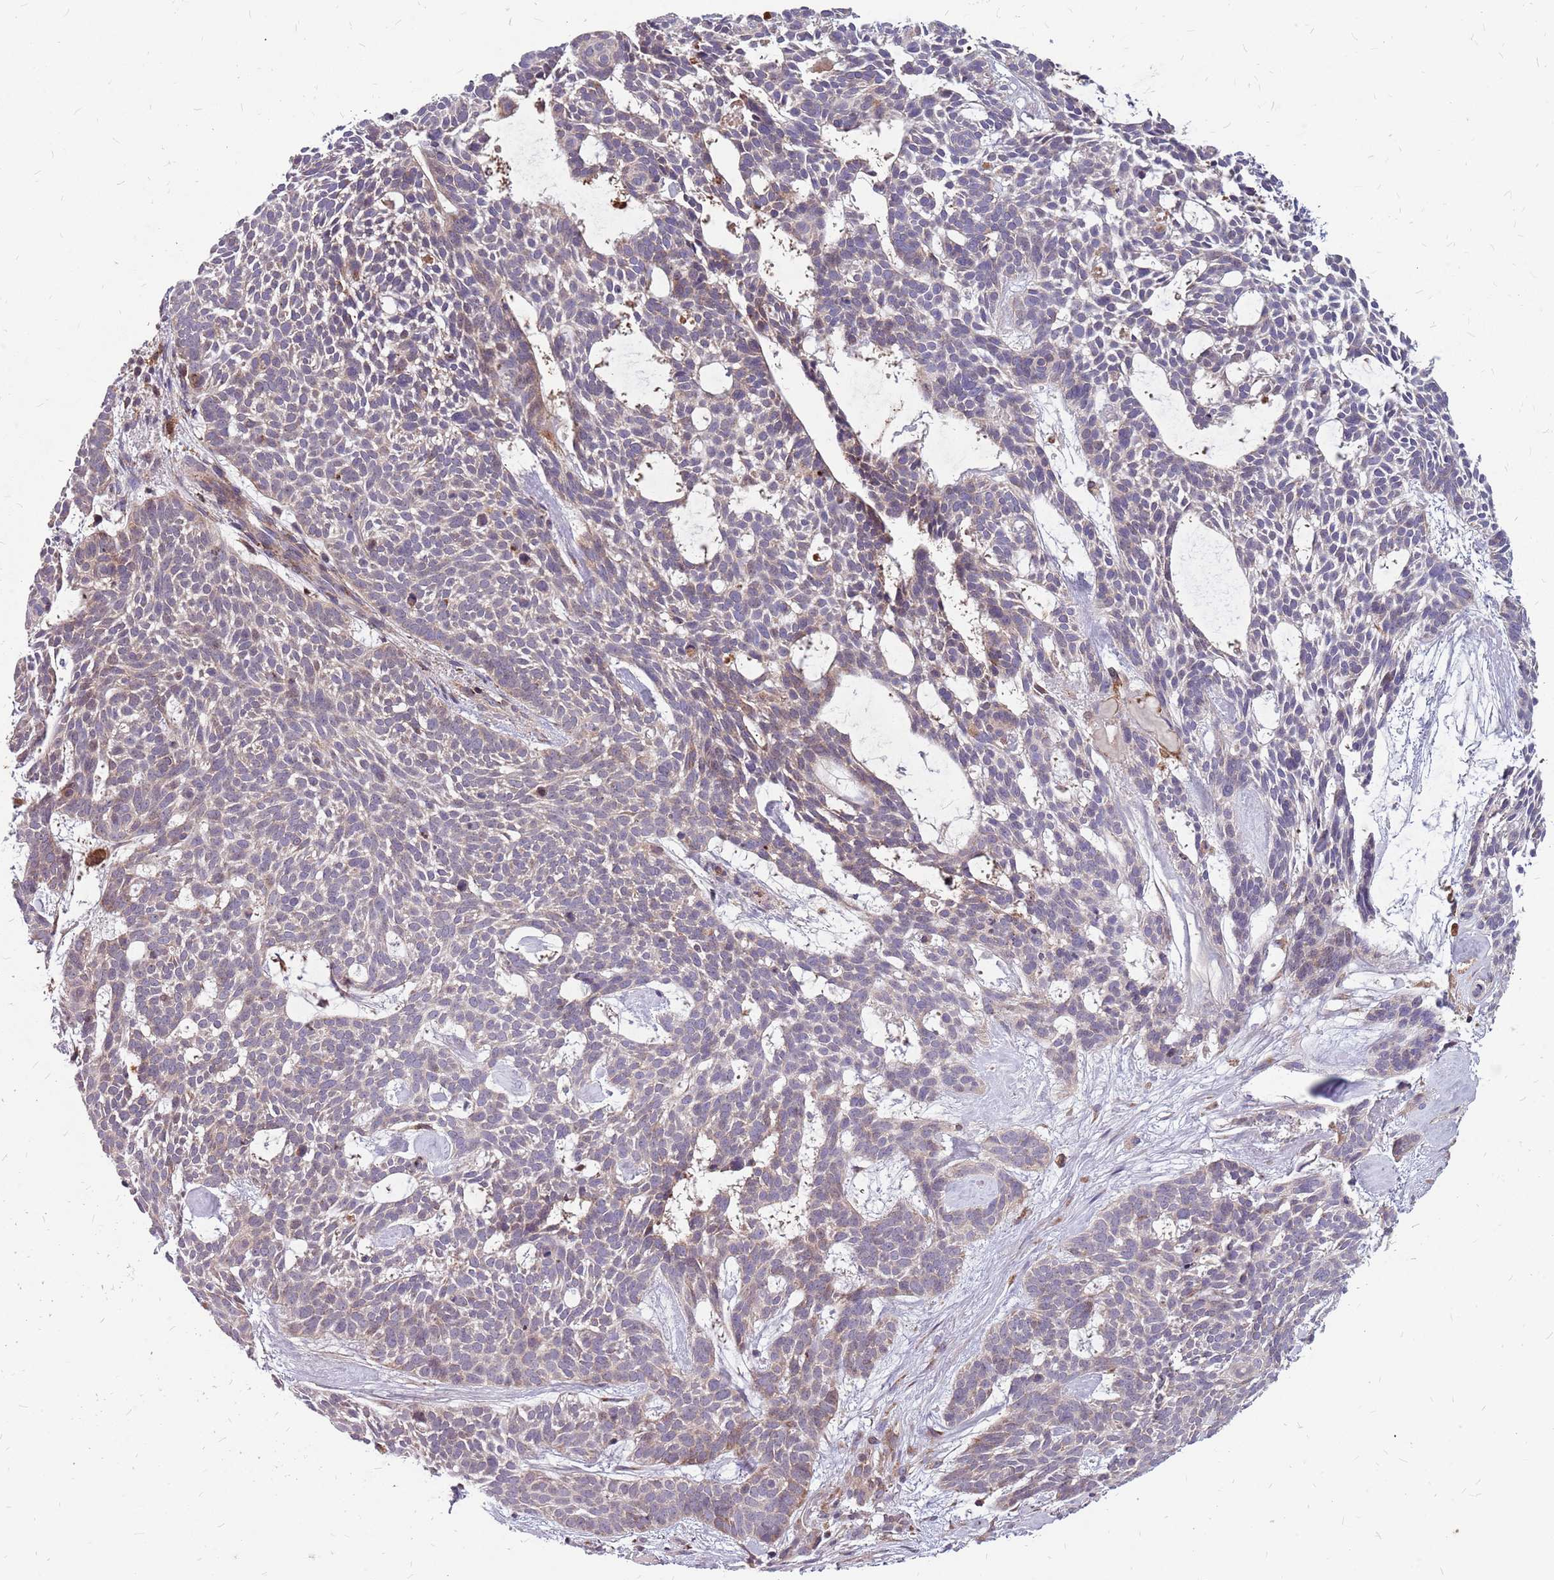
{"staining": {"intensity": "negative", "quantity": "none", "location": "none"}, "tissue": "skin cancer", "cell_type": "Tumor cells", "image_type": "cancer", "snomed": [{"axis": "morphology", "description": "Basal cell carcinoma"}, {"axis": "topography", "description": "Skin"}], "caption": "Immunohistochemistry image of neoplastic tissue: human skin cancer (basal cell carcinoma) stained with DAB shows no significant protein expression in tumor cells.", "gene": "NME4", "patient": {"sex": "male", "age": 61}}